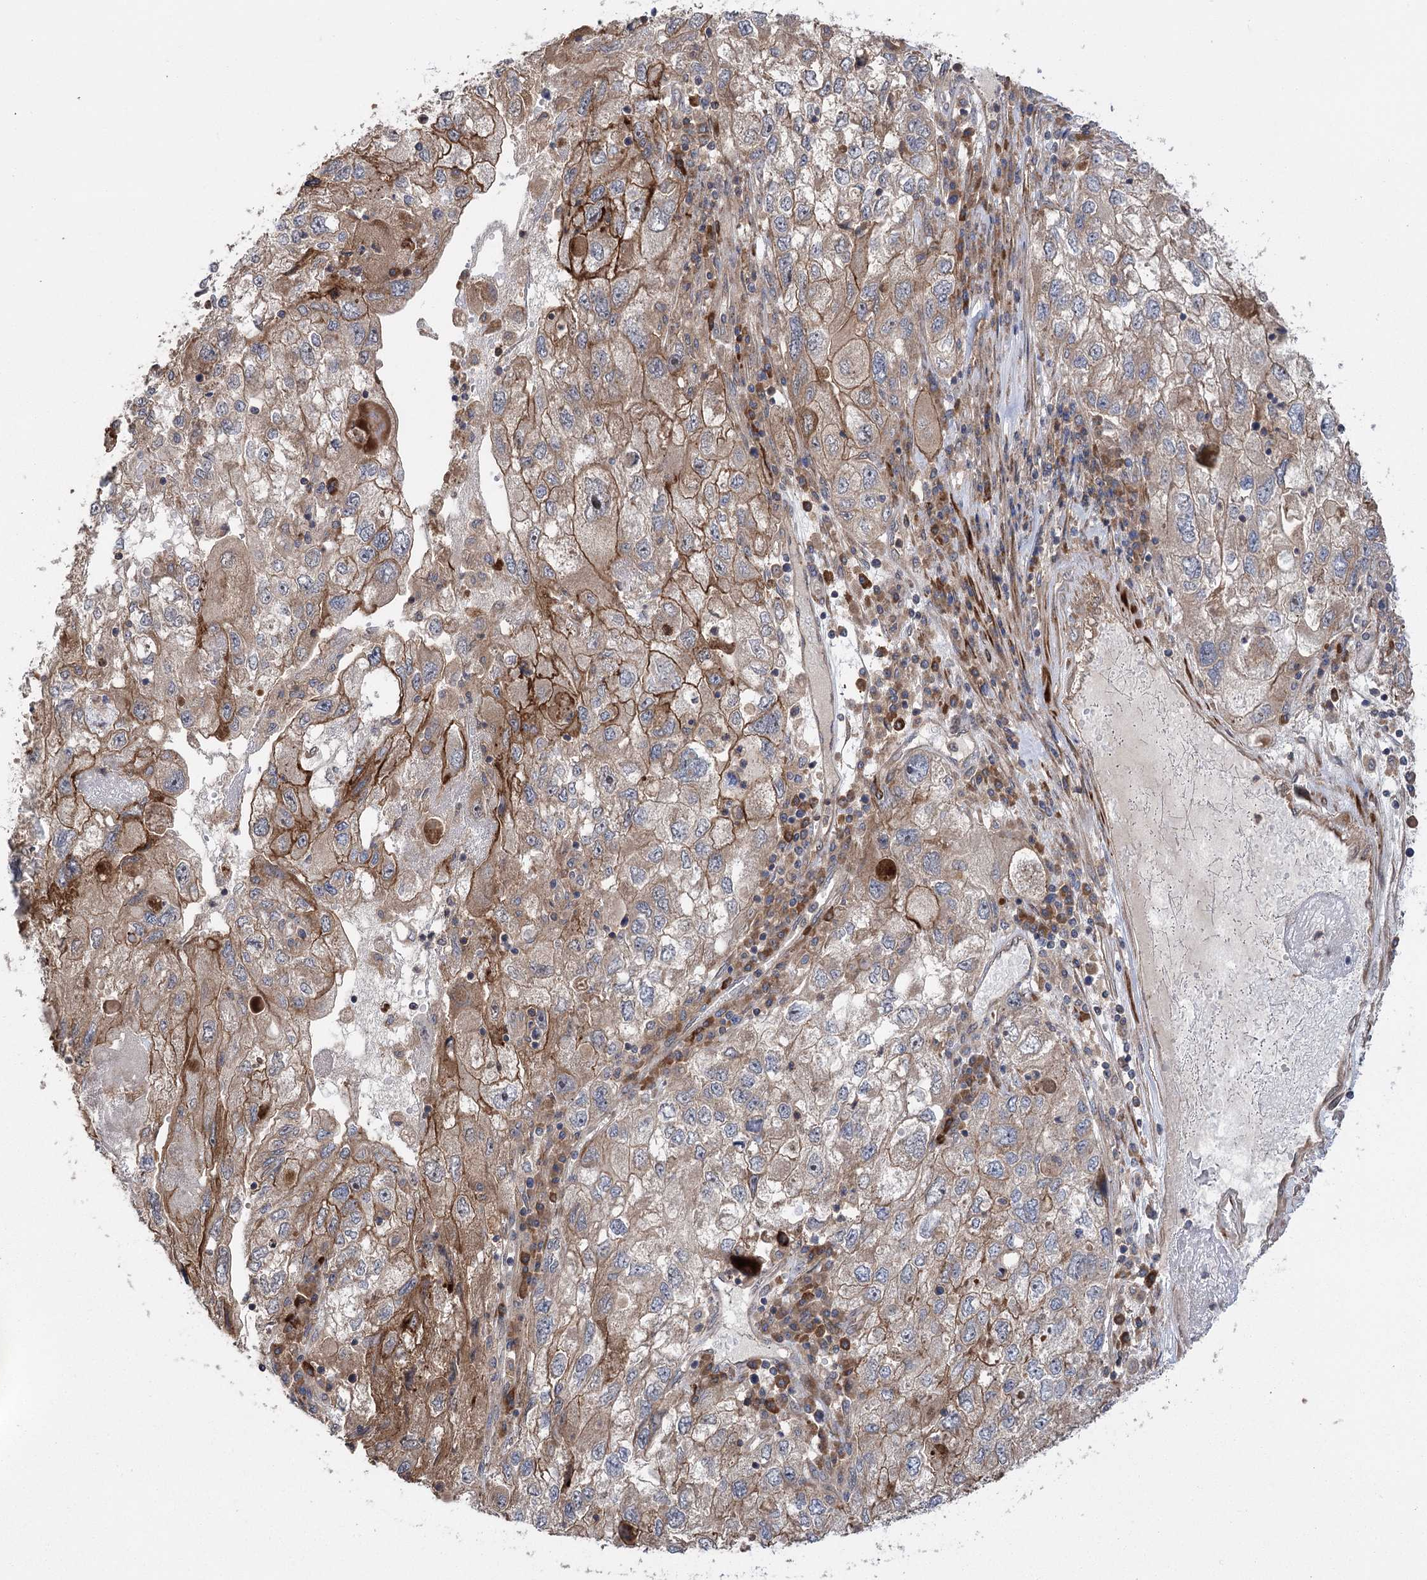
{"staining": {"intensity": "moderate", "quantity": "25%-75%", "location": "cytoplasmic/membranous"}, "tissue": "endometrial cancer", "cell_type": "Tumor cells", "image_type": "cancer", "snomed": [{"axis": "morphology", "description": "Adenocarcinoma, NOS"}, {"axis": "topography", "description": "Endometrium"}], "caption": "Immunohistochemistry staining of adenocarcinoma (endometrial), which displays medium levels of moderate cytoplasmic/membranous expression in approximately 25%-75% of tumor cells indicating moderate cytoplasmic/membranous protein positivity. The staining was performed using DAB (brown) for protein detection and nuclei were counterstained in hematoxylin (blue).", "gene": "KCNN2", "patient": {"sex": "female", "age": 49}}